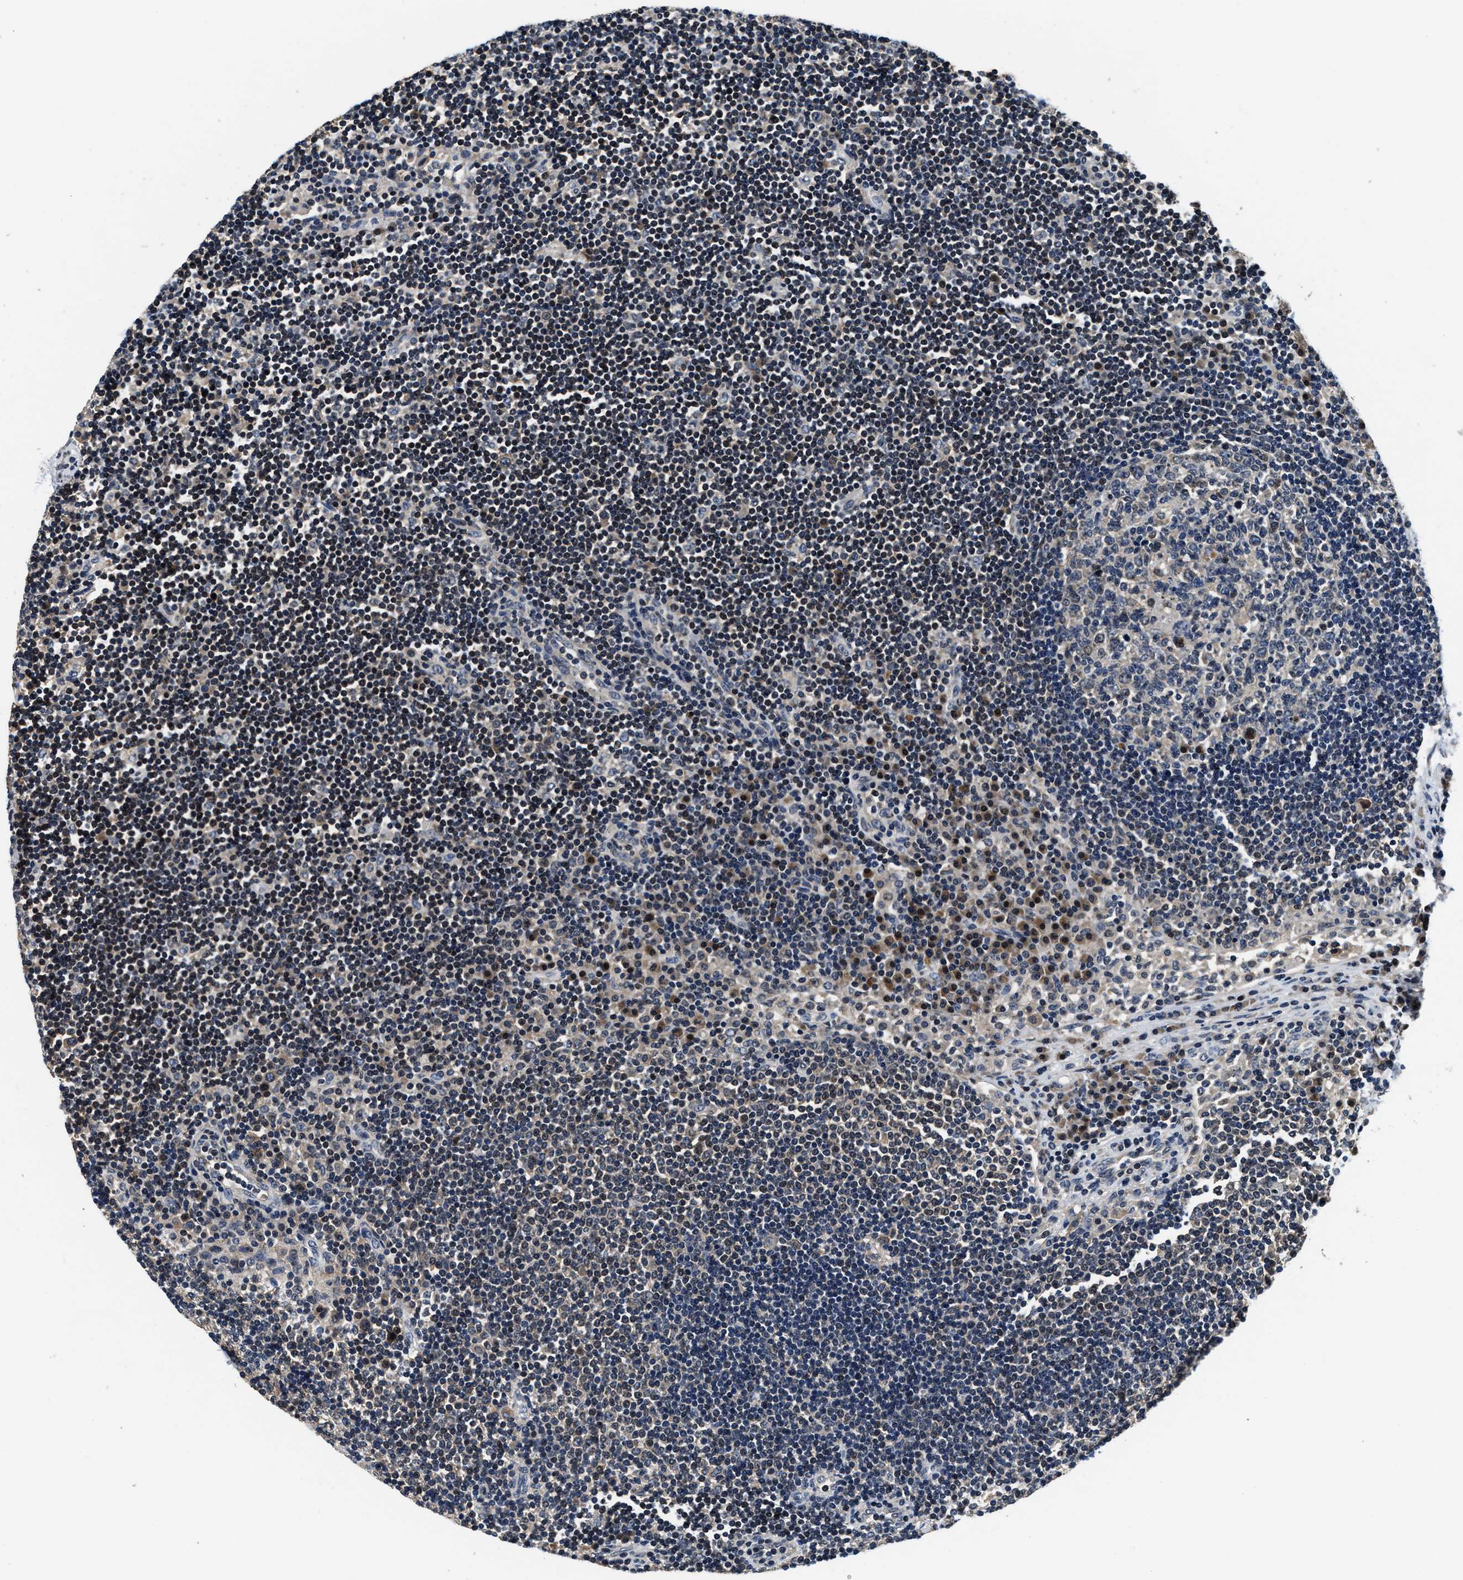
{"staining": {"intensity": "negative", "quantity": "none", "location": "none"}, "tissue": "lymph node", "cell_type": "Germinal center cells", "image_type": "normal", "snomed": [{"axis": "morphology", "description": "Normal tissue, NOS"}, {"axis": "topography", "description": "Lymph node"}], "caption": "This is a micrograph of immunohistochemistry staining of normal lymph node, which shows no staining in germinal center cells.", "gene": "PHPT1", "patient": {"sex": "female", "age": 53}}